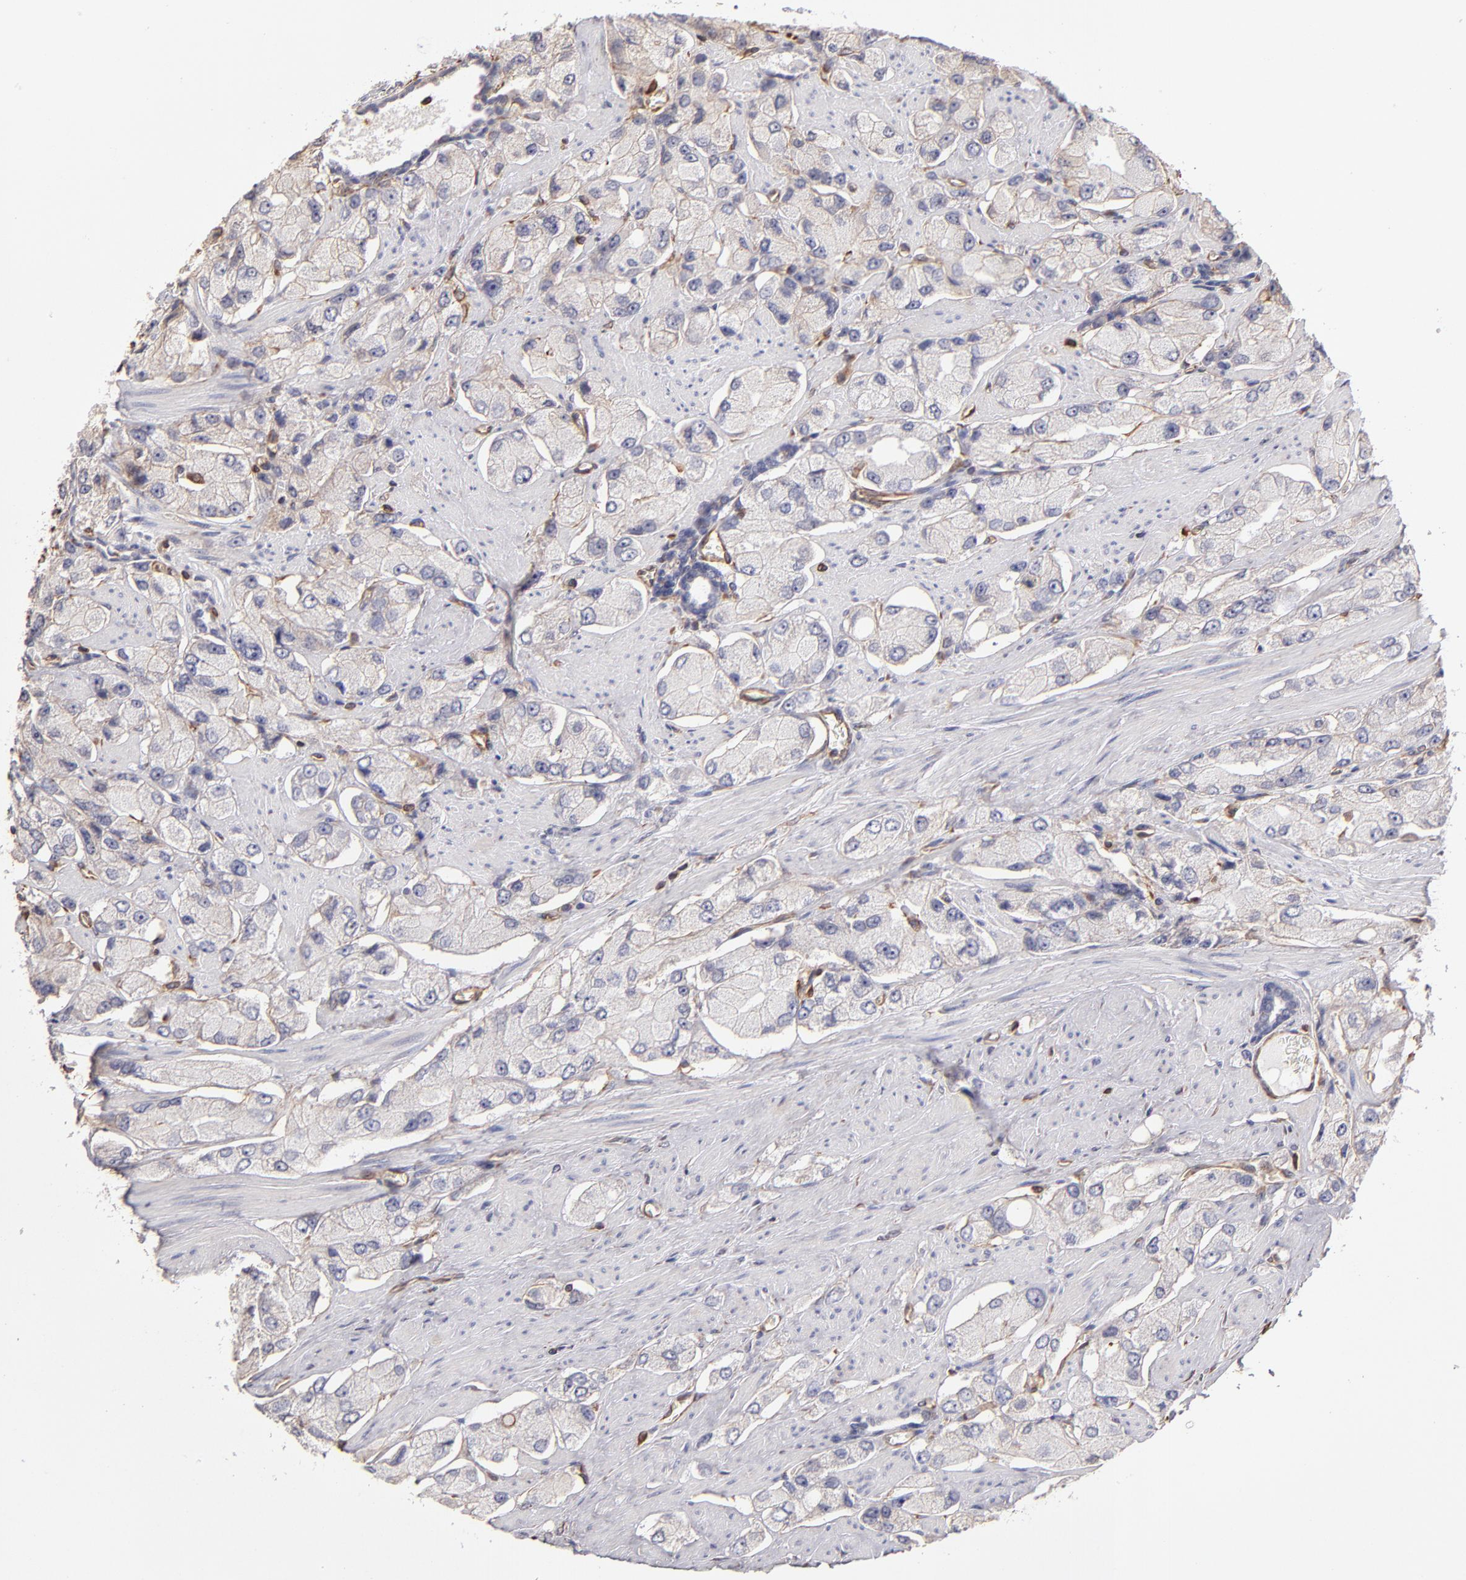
{"staining": {"intensity": "negative", "quantity": "none", "location": "none"}, "tissue": "prostate cancer", "cell_type": "Tumor cells", "image_type": "cancer", "snomed": [{"axis": "morphology", "description": "Adenocarcinoma, High grade"}, {"axis": "topography", "description": "Prostate"}], "caption": "Tumor cells are negative for brown protein staining in prostate cancer (adenocarcinoma (high-grade)).", "gene": "ABCC1", "patient": {"sex": "male", "age": 58}}